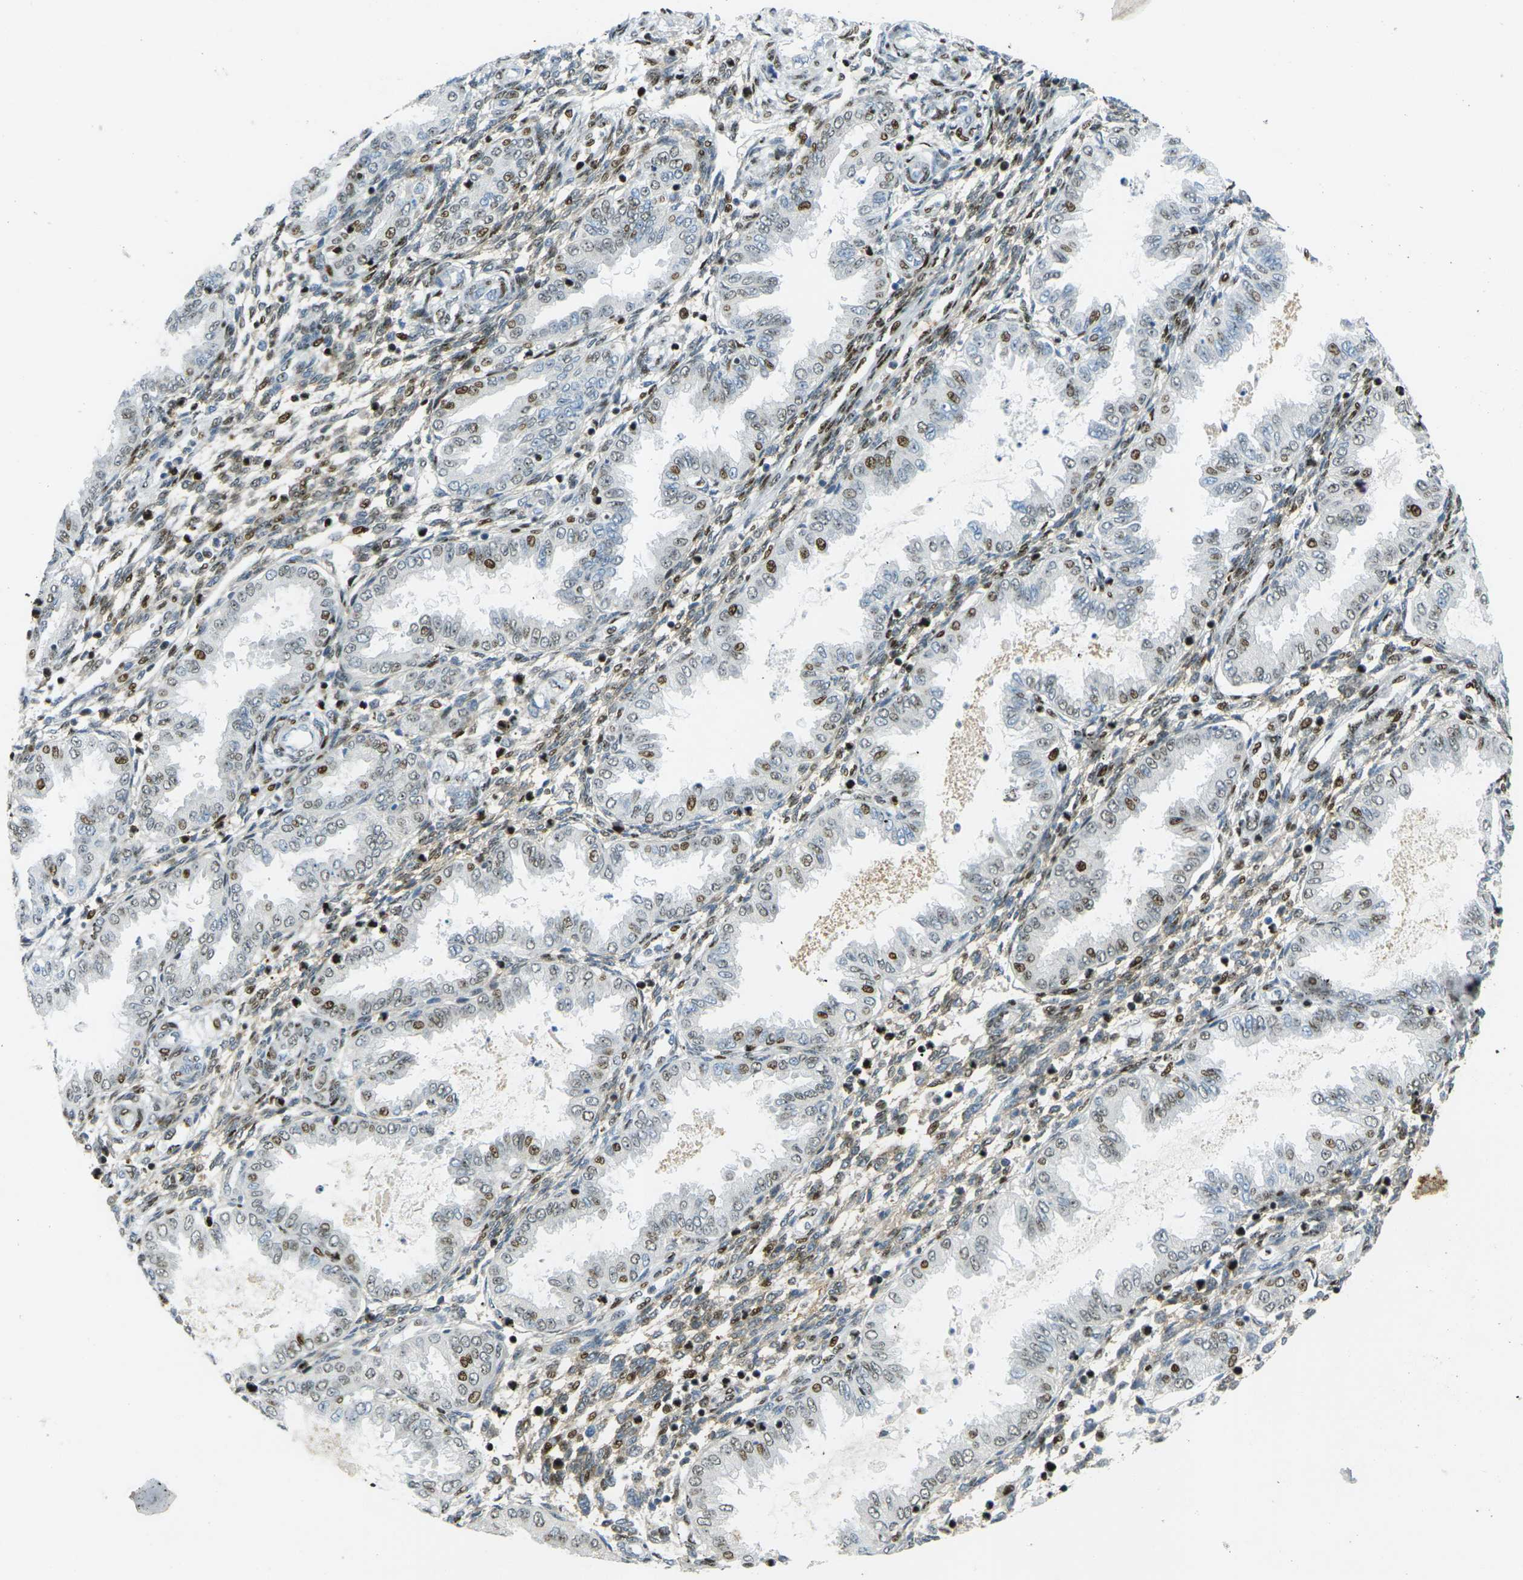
{"staining": {"intensity": "moderate", "quantity": ">75%", "location": "nuclear"}, "tissue": "endometrium", "cell_type": "Cells in endometrial stroma", "image_type": "normal", "snomed": [{"axis": "morphology", "description": "Normal tissue, NOS"}, {"axis": "topography", "description": "Endometrium"}], "caption": "Immunohistochemistry (IHC) staining of benign endometrium, which shows medium levels of moderate nuclear positivity in about >75% of cells in endometrial stroma indicating moderate nuclear protein staining. The staining was performed using DAB (brown) for protein detection and nuclei were counterstained in hematoxylin (blue).", "gene": "UBE2C", "patient": {"sex": "female", "age": 33}}